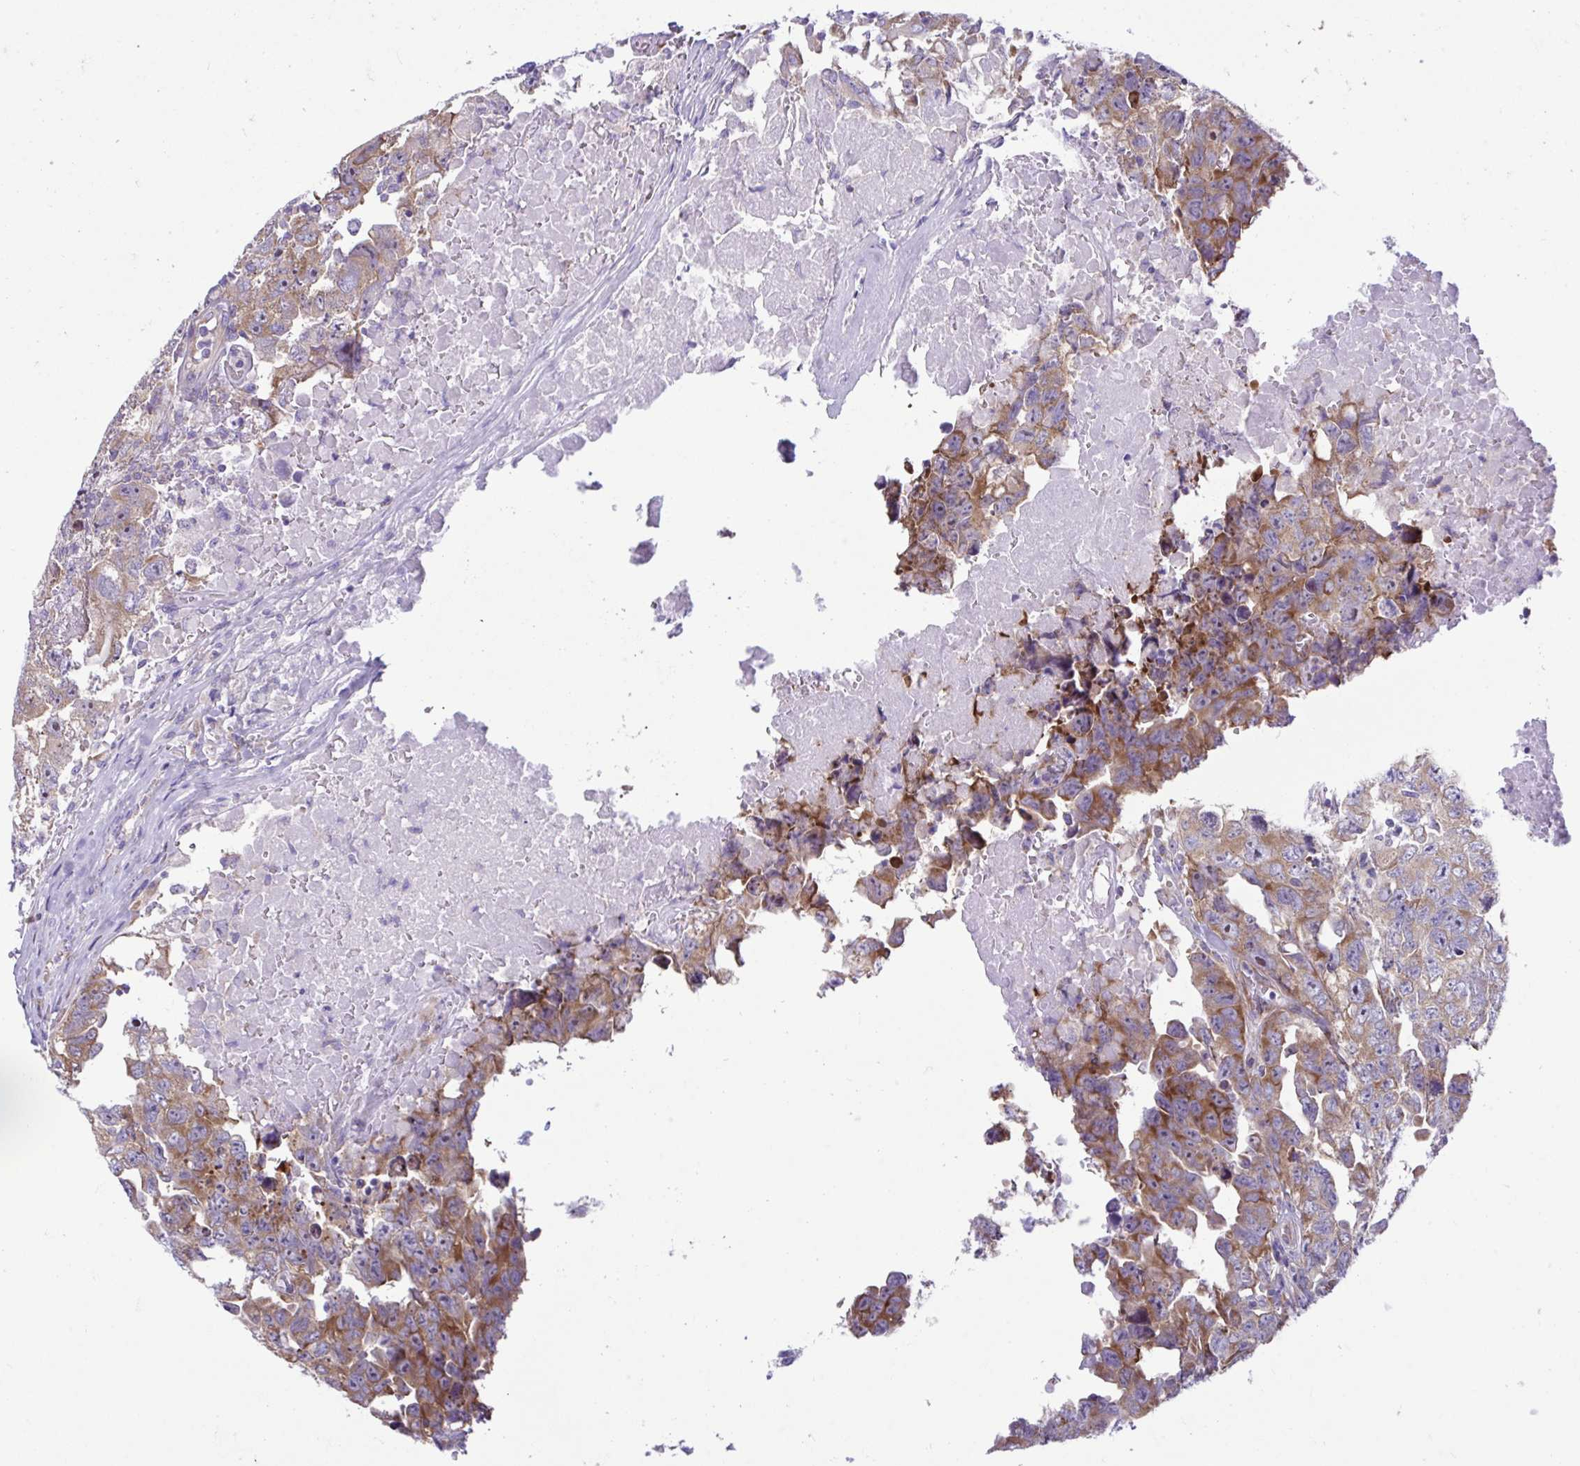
{"staining": {"intensity": "moderate", "quantity": "25%-75%", "location": "cytoplasmic/membranous"}, "tissue": "testis cancer", "cell_type": "Tumor cells", "image_type": "cancer", "snomed": [{"axis": "morphology", "description": "Carcinoma, Embryonal, NOS"}, {"axis": "topography", "description": "Testis"}], "caption": "IHC image of neoplastic tissue: human embryonal carcinoma (testis) stained using IHC reveals medium levels of moderate protein expression localized specifically in the cytoplasmic/membranous of tumor cells, appearing as a cytoplasmic/membranous brown color.", "gene": "RPL7", "patient": {"sex": "male", "age": 22}}